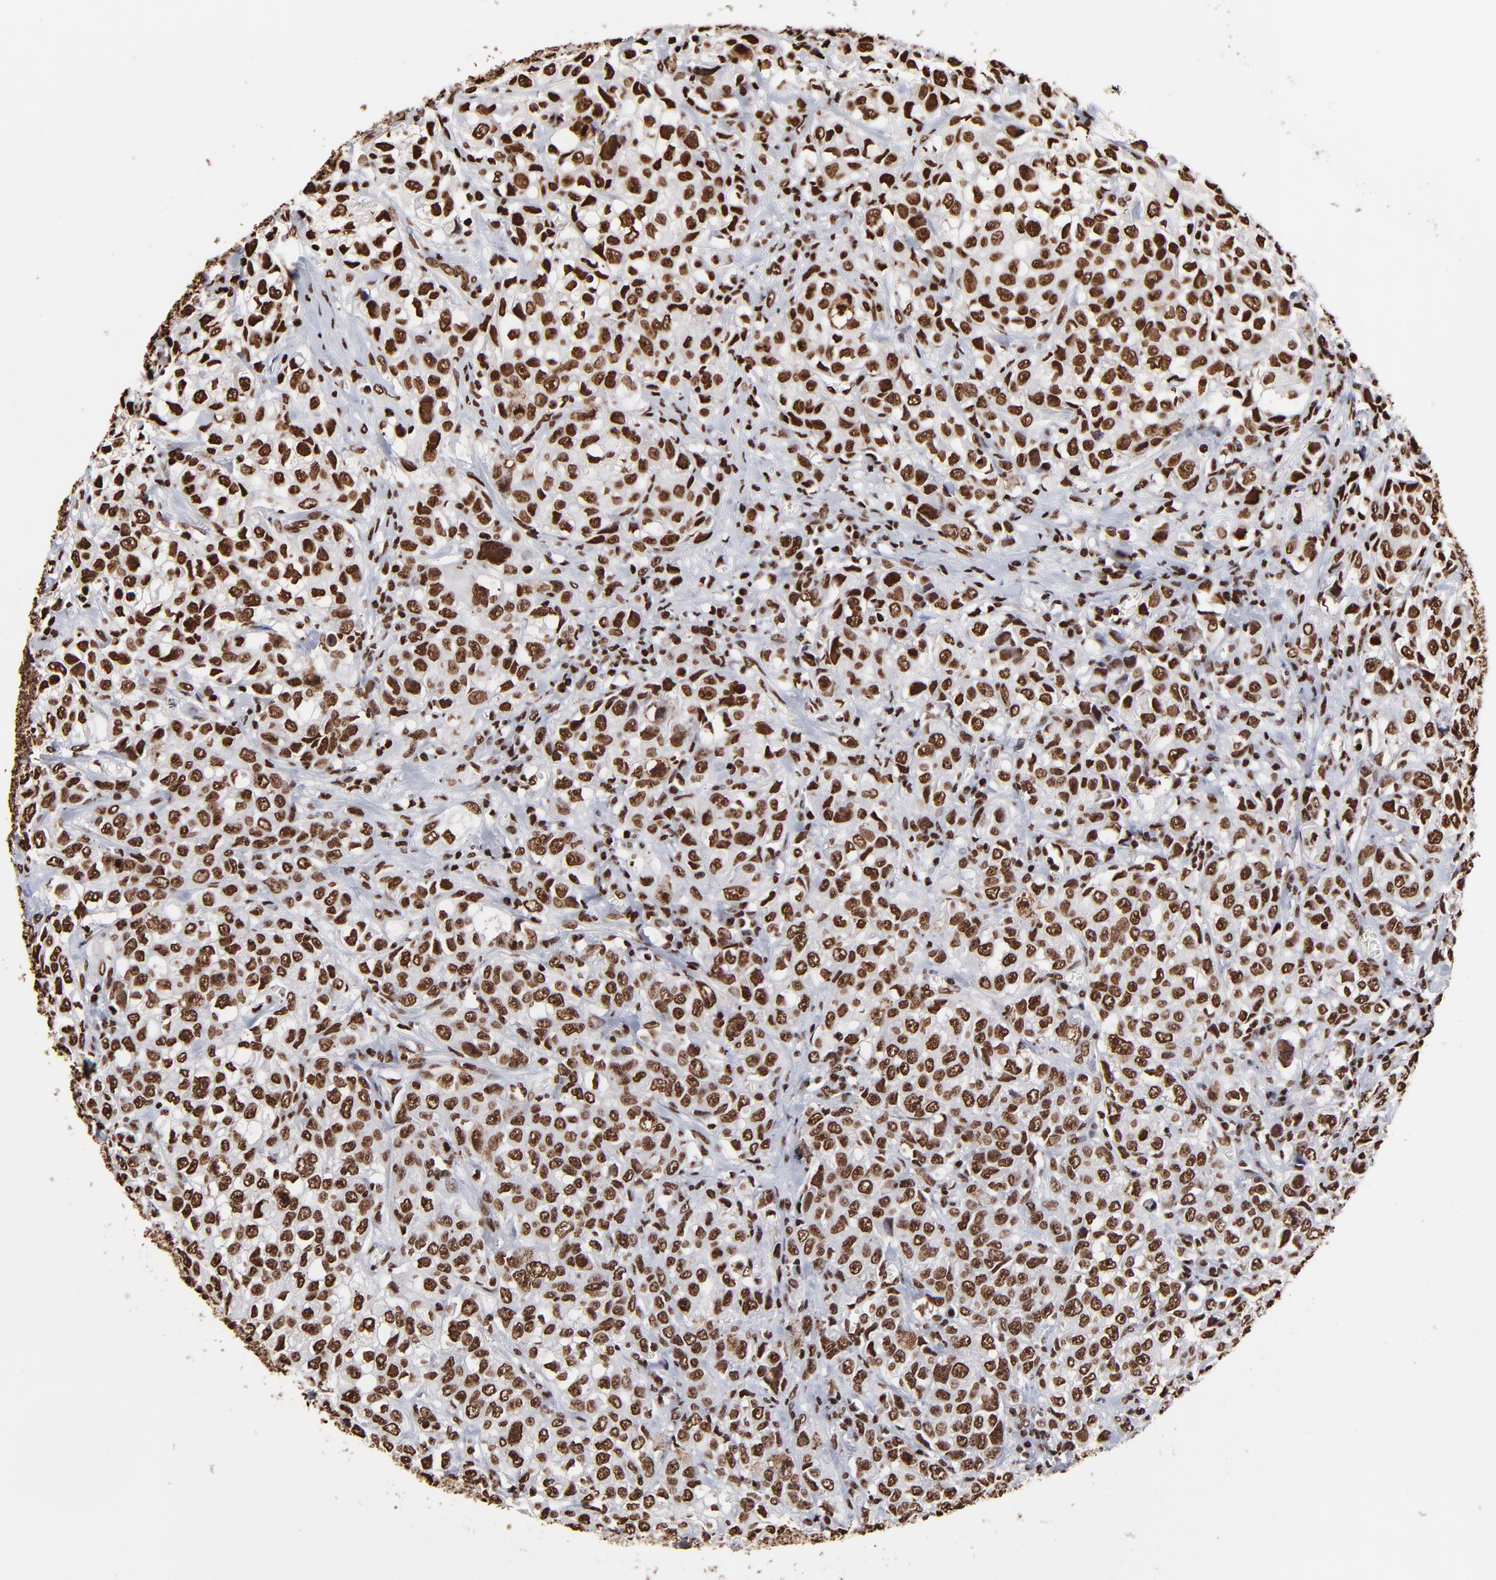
{"staining": {"intensity": "strong", "quantity": ">75%", "location": "nuclear"}, "tissue": "urothelial cancer", "cell_type": "Tumor cells", "image_type": "cancer", "snomed": [{"axis": "morphology", "description": "Urothelial carcinoma, High grade"}, {"axis": "topography", "description": "Urinary bladder"}], "caption": "This is an image of immunohistochemistry staining of urothelial cancer, which shows strong expression in the nuclear of tumor cells.", "gene": "ZNF544", "patient": {"sex": "female", "age": 75}}